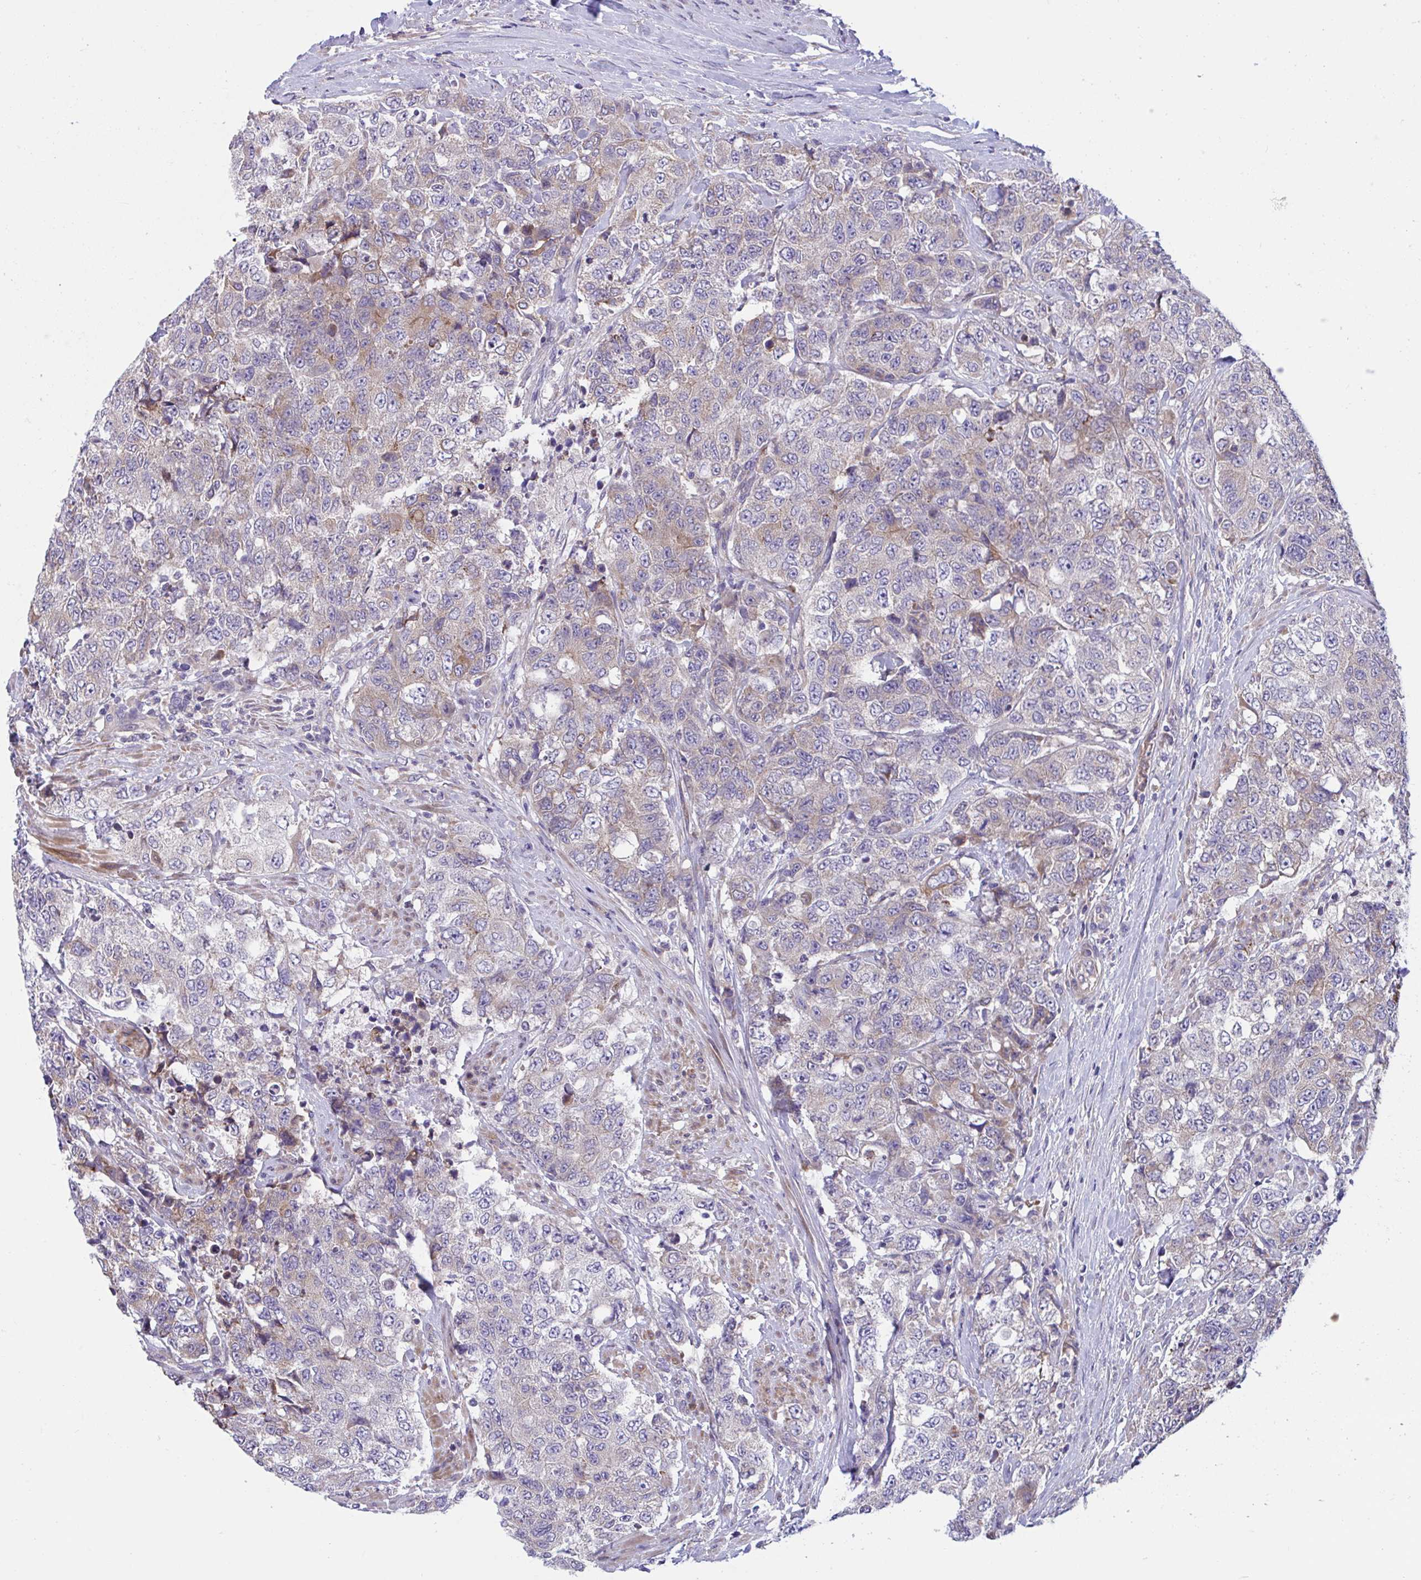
{"staining": {"intensity": "weak", "quantity": "<25%", "location": "cytoplasmic/membranous"}, "tissue": "urothelial cancer", "cell_type": "Tumor cells", "image_type": "cancer", "snomed": [{"axis": "morphology", "description": "Urothelial carcinoma, High grade"}, {"axis": "topography", "description": "Urinary bladder"}], "caption": "Human high-grade urothelial carcinoma stained for a protein using IHC demonstrates no expression in tumor cells.", "gene": "WBP1", "patient": {"sex": "female", "age": 78}}